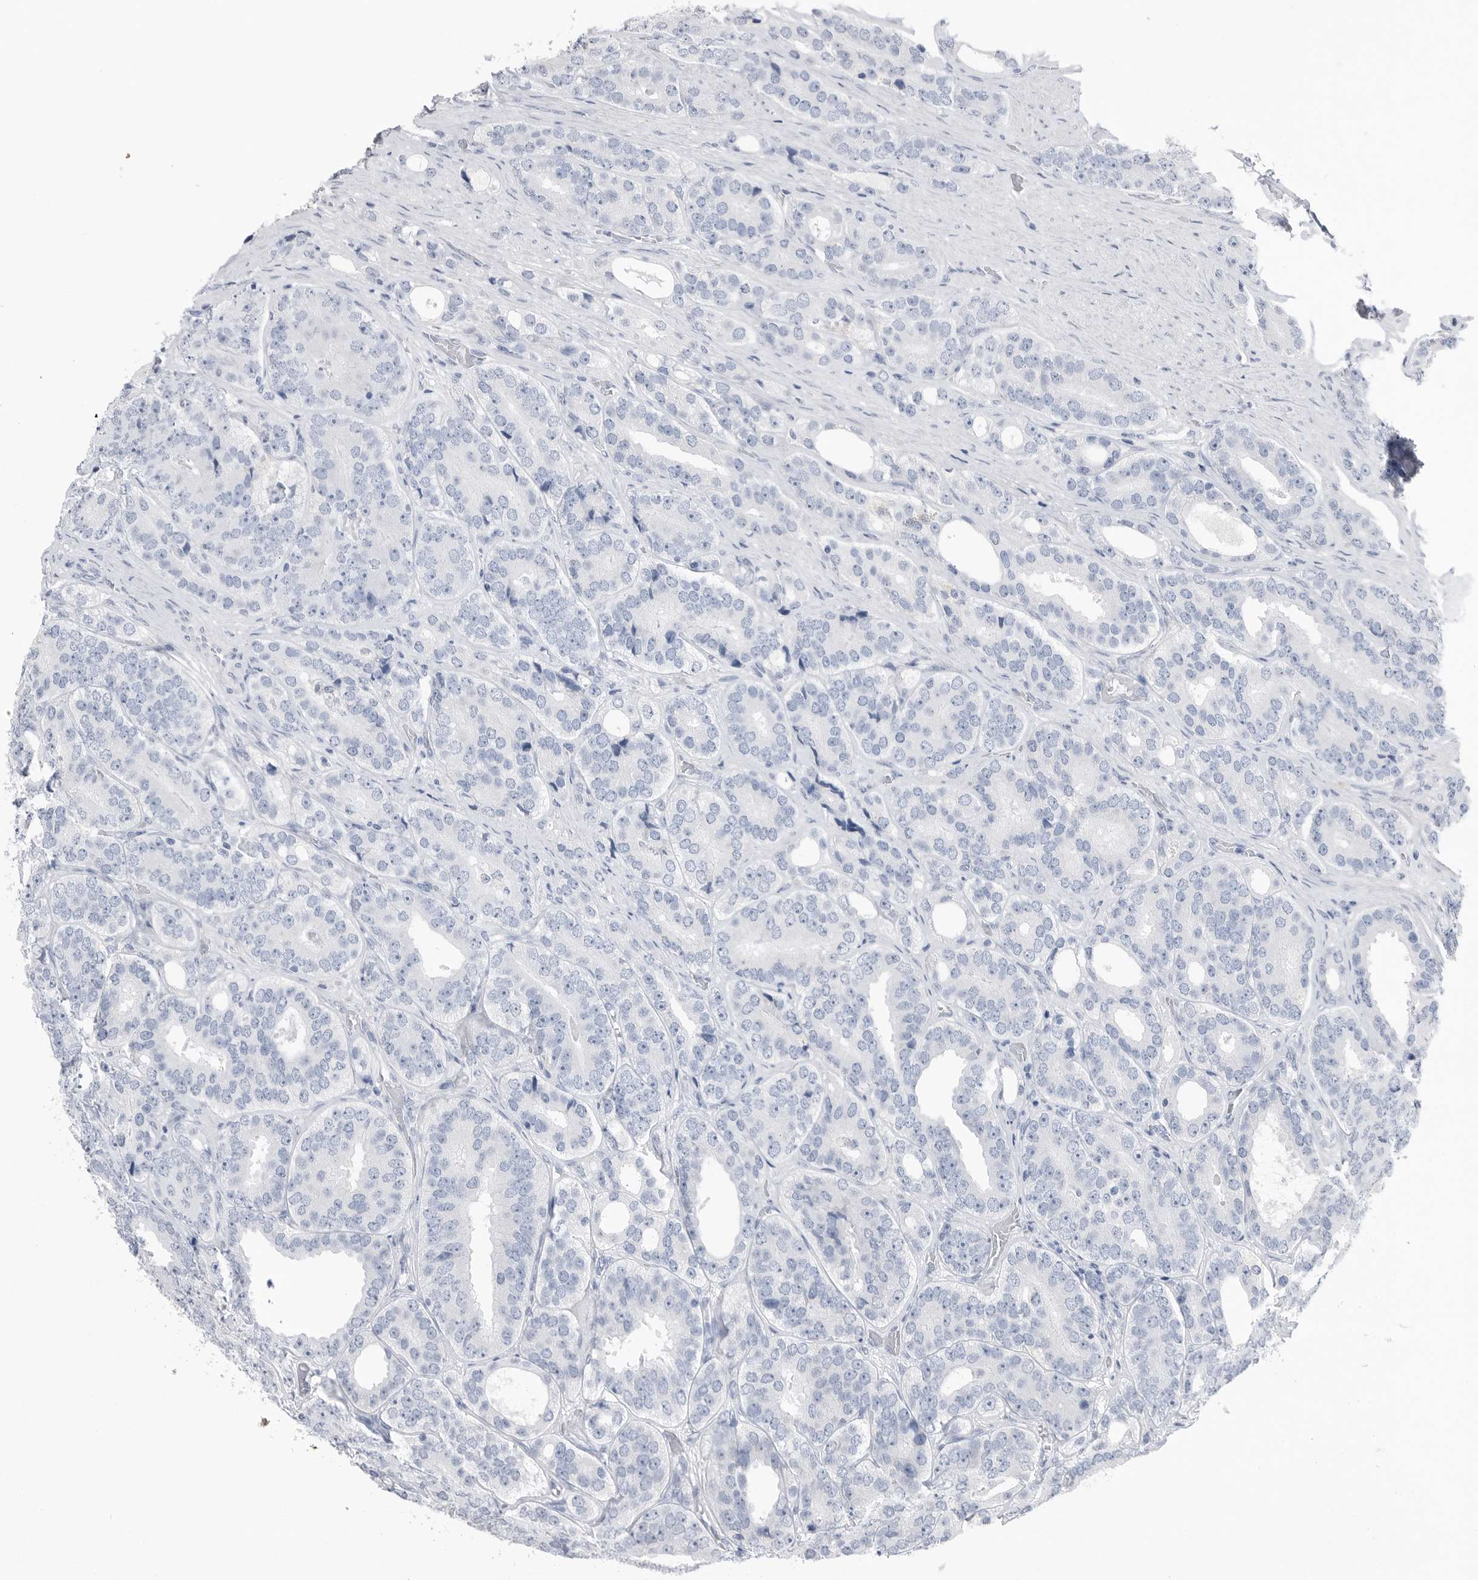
{"staining": {"intensity": "negative", "quantity": "none", "location": "none"}, "tissue": "prostate cancer", "cell_type": "Tumor cells", "image_type": "cancer", "snomed": [{"axis": "morphology", "description": "Adenocarcinoma, High grade"}, {"axis": "topography", "description": "Prostate"}], "caption": "Immunohistochemistry of prostate cancer exhibits no expression in tumor cells.", "gene": "ABHD12", "patient": {"sex": "male", "age": 56}}